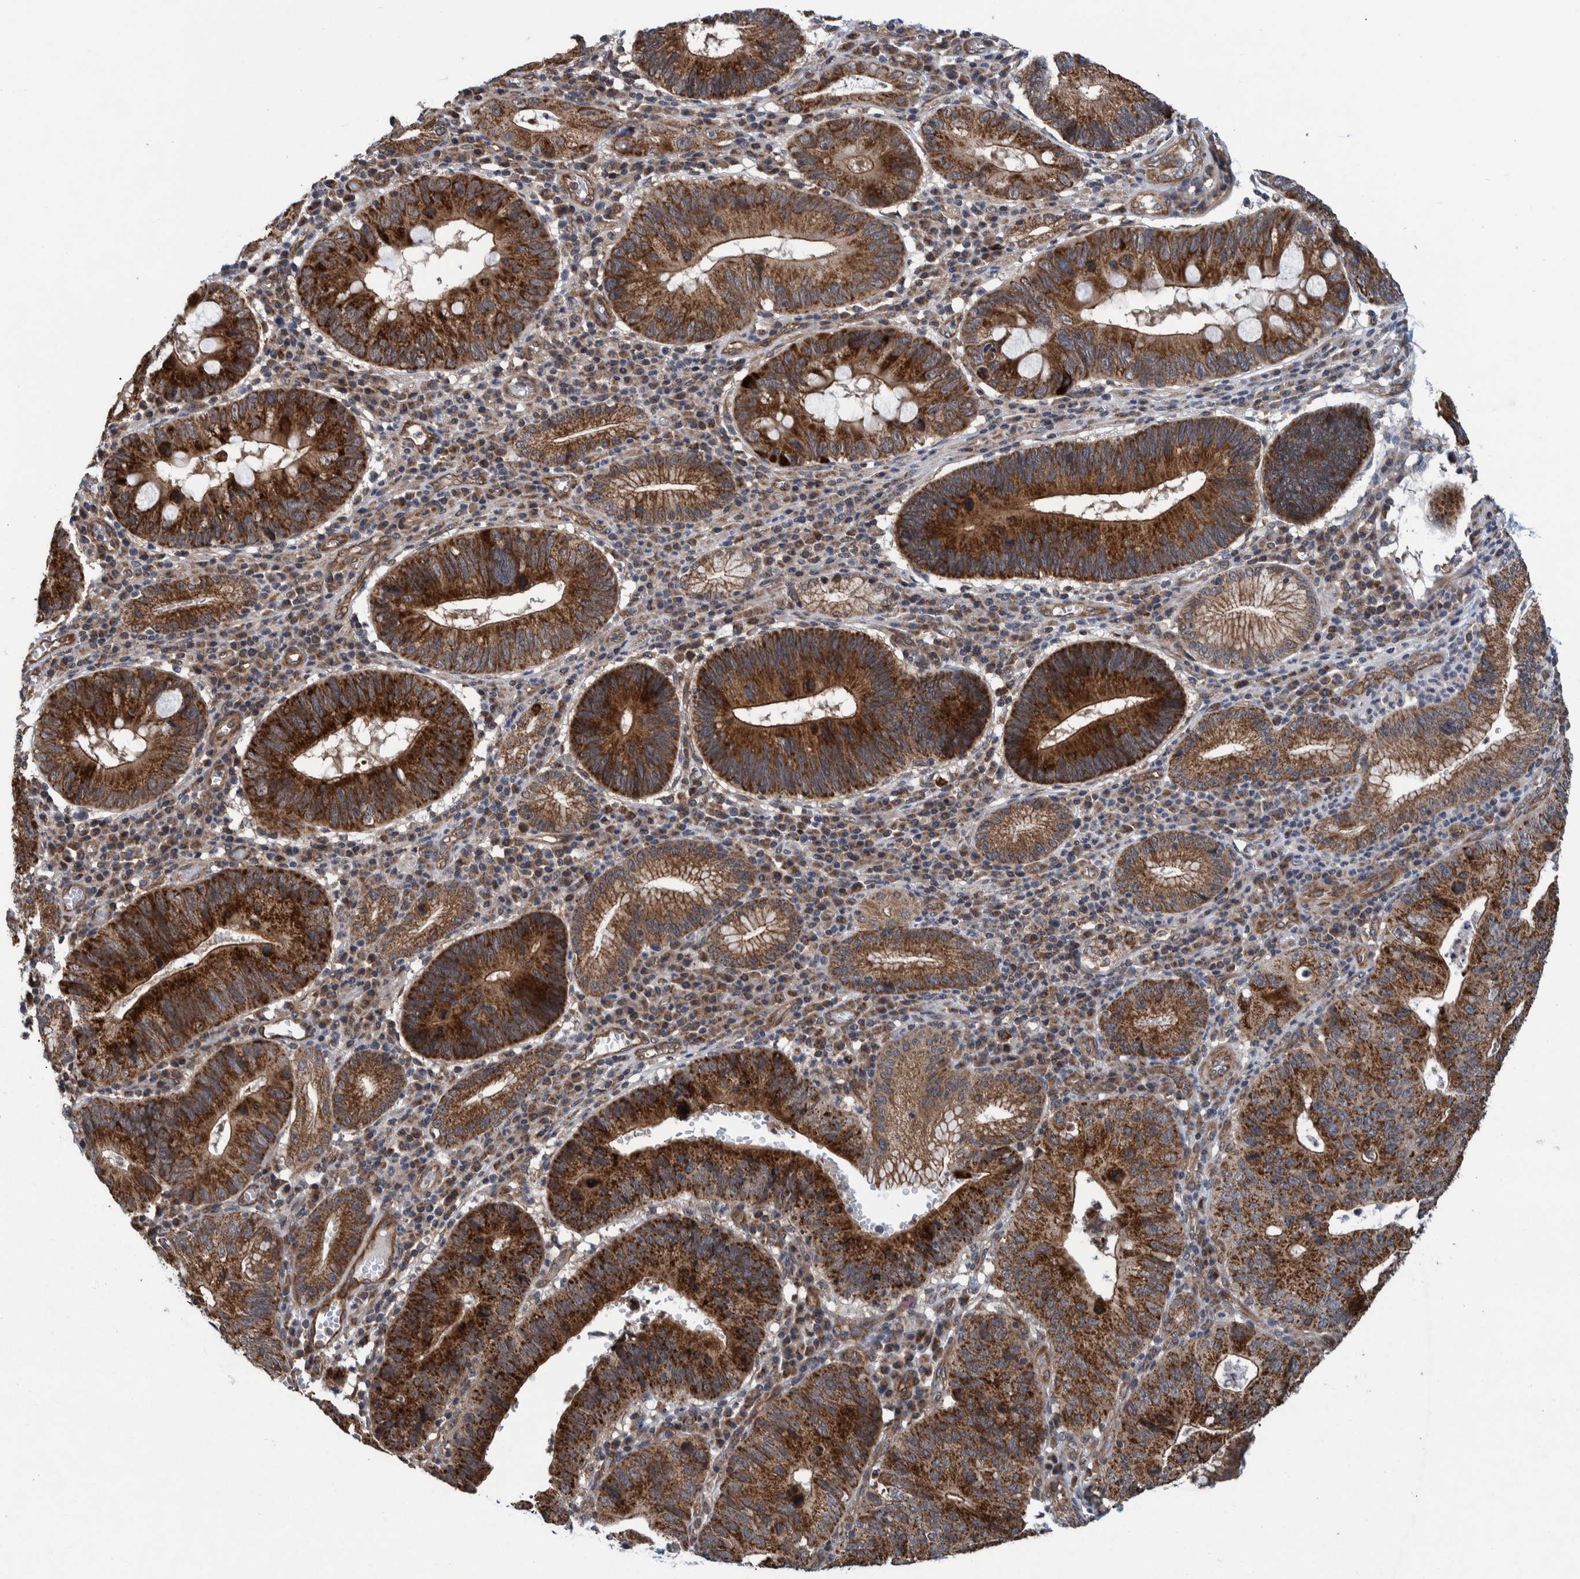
{"staining": {"intensity": "strong", "quantity": ">75%", "location": "cytoplasmic/membranous"}, "tissue": "stomach cancer", "cell_type": "Tumor cells", "image_type": "cancer", "snomed": [{"axis": "morphology", "description": "Adenocarcinoma, NOS"}, {"axis": "topography", "description": "Stomach"}], "caption": "Human stomach cancer (adenocarcinoma) stained with a protein marker demonstrates strong staining in tumor cells.", "gene": "MRPS7", "patient": {"sex": "male", "age": 59}}